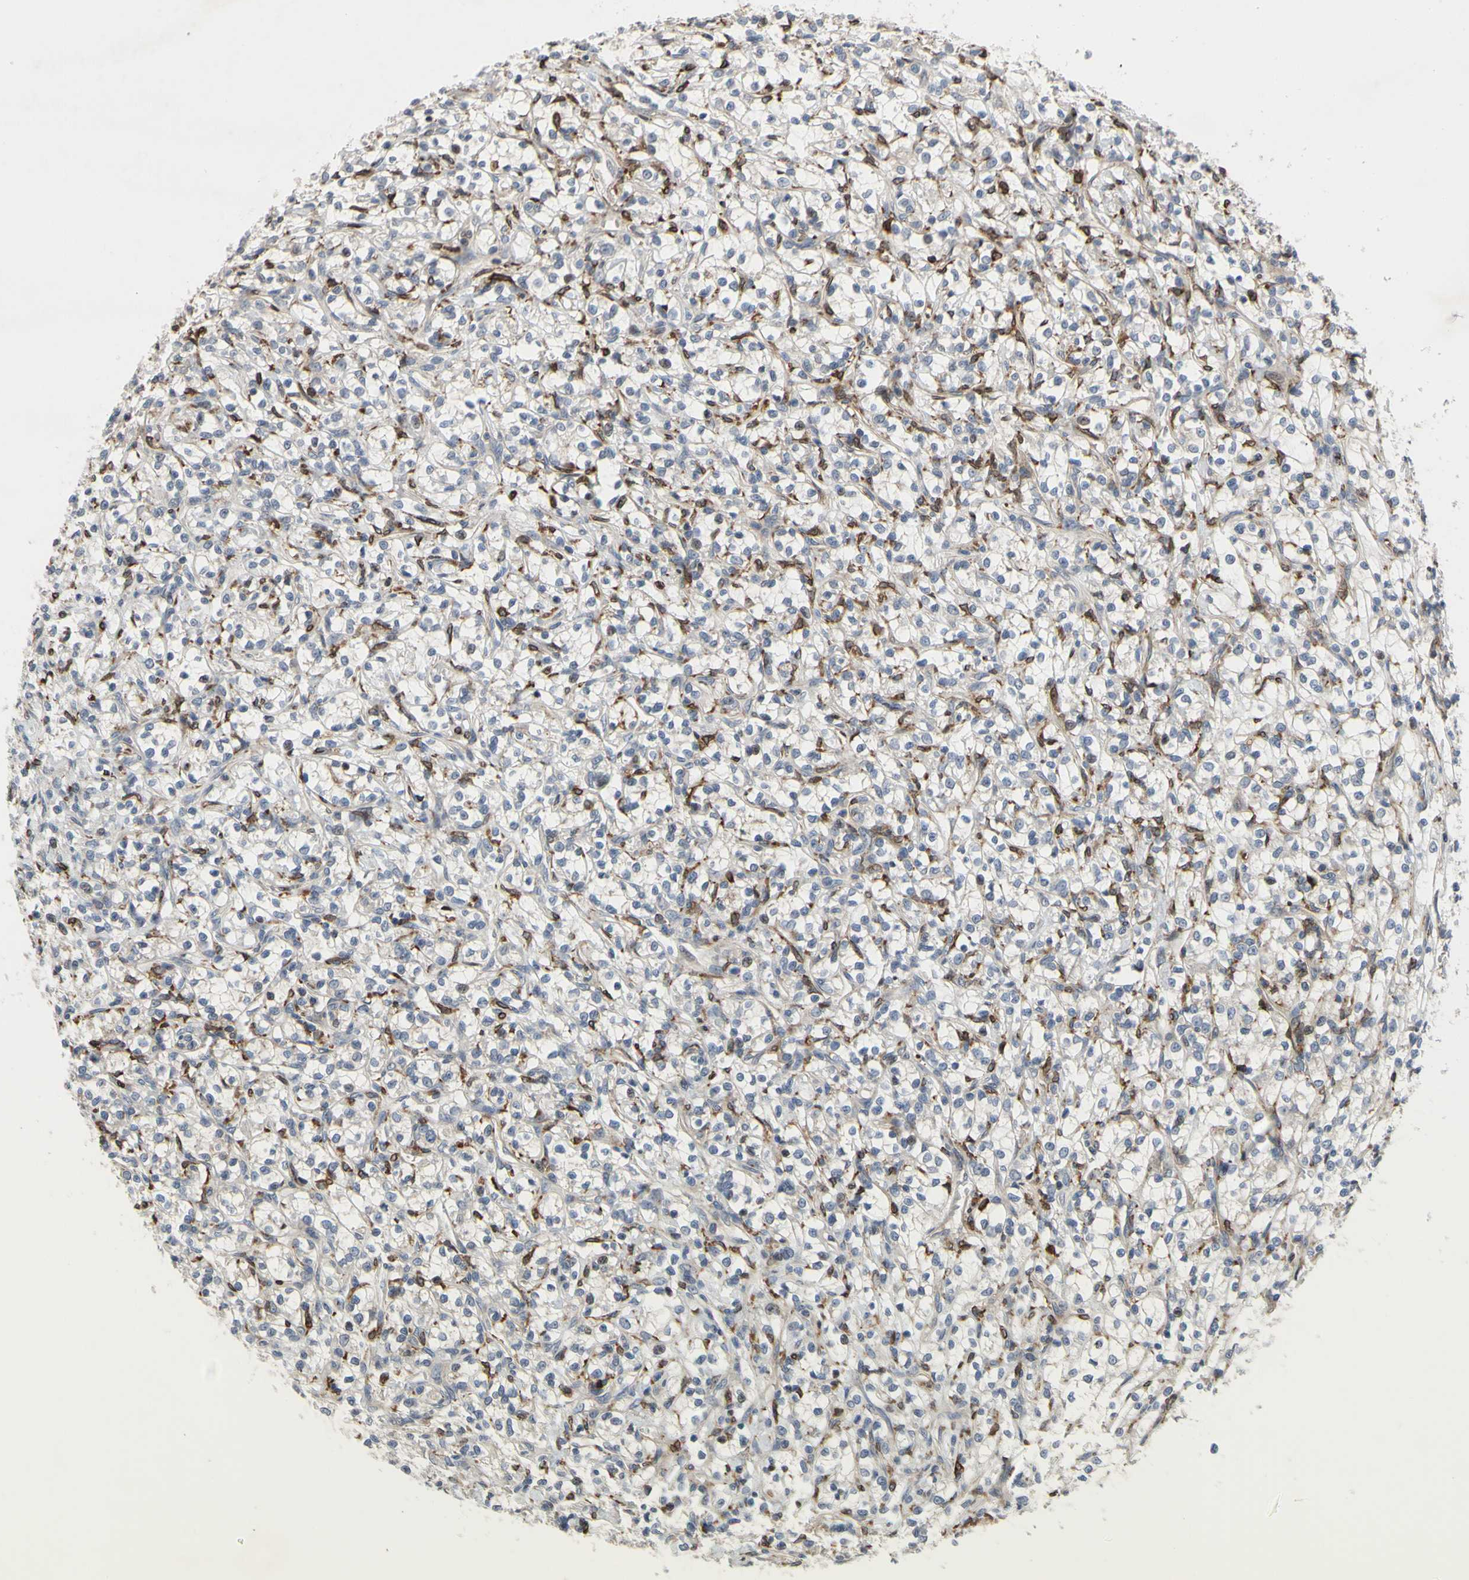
{"staining": {"intensity": "negative", "quantity": "none", "location": "none"}, "tissue": "renal cancer", "cell_type": "Tumor cells", "image_type": "cancer", "snomed": [{"axis": "morphology", "description": "Adenocarcinoma, NOS"}, {"axis": "topography", "description": "Kidney"}], "caption": "Immunohistochemical staining of renal adenocarcinoma demonstrates no significant expression in tumor cells. Brightfield microscopy of IHC stained with DAB (brown) and hematoxylin (blue), captured at high magnification.", "gene": "PLXNA2", "patient": {"sex": "female", "age": 69}}